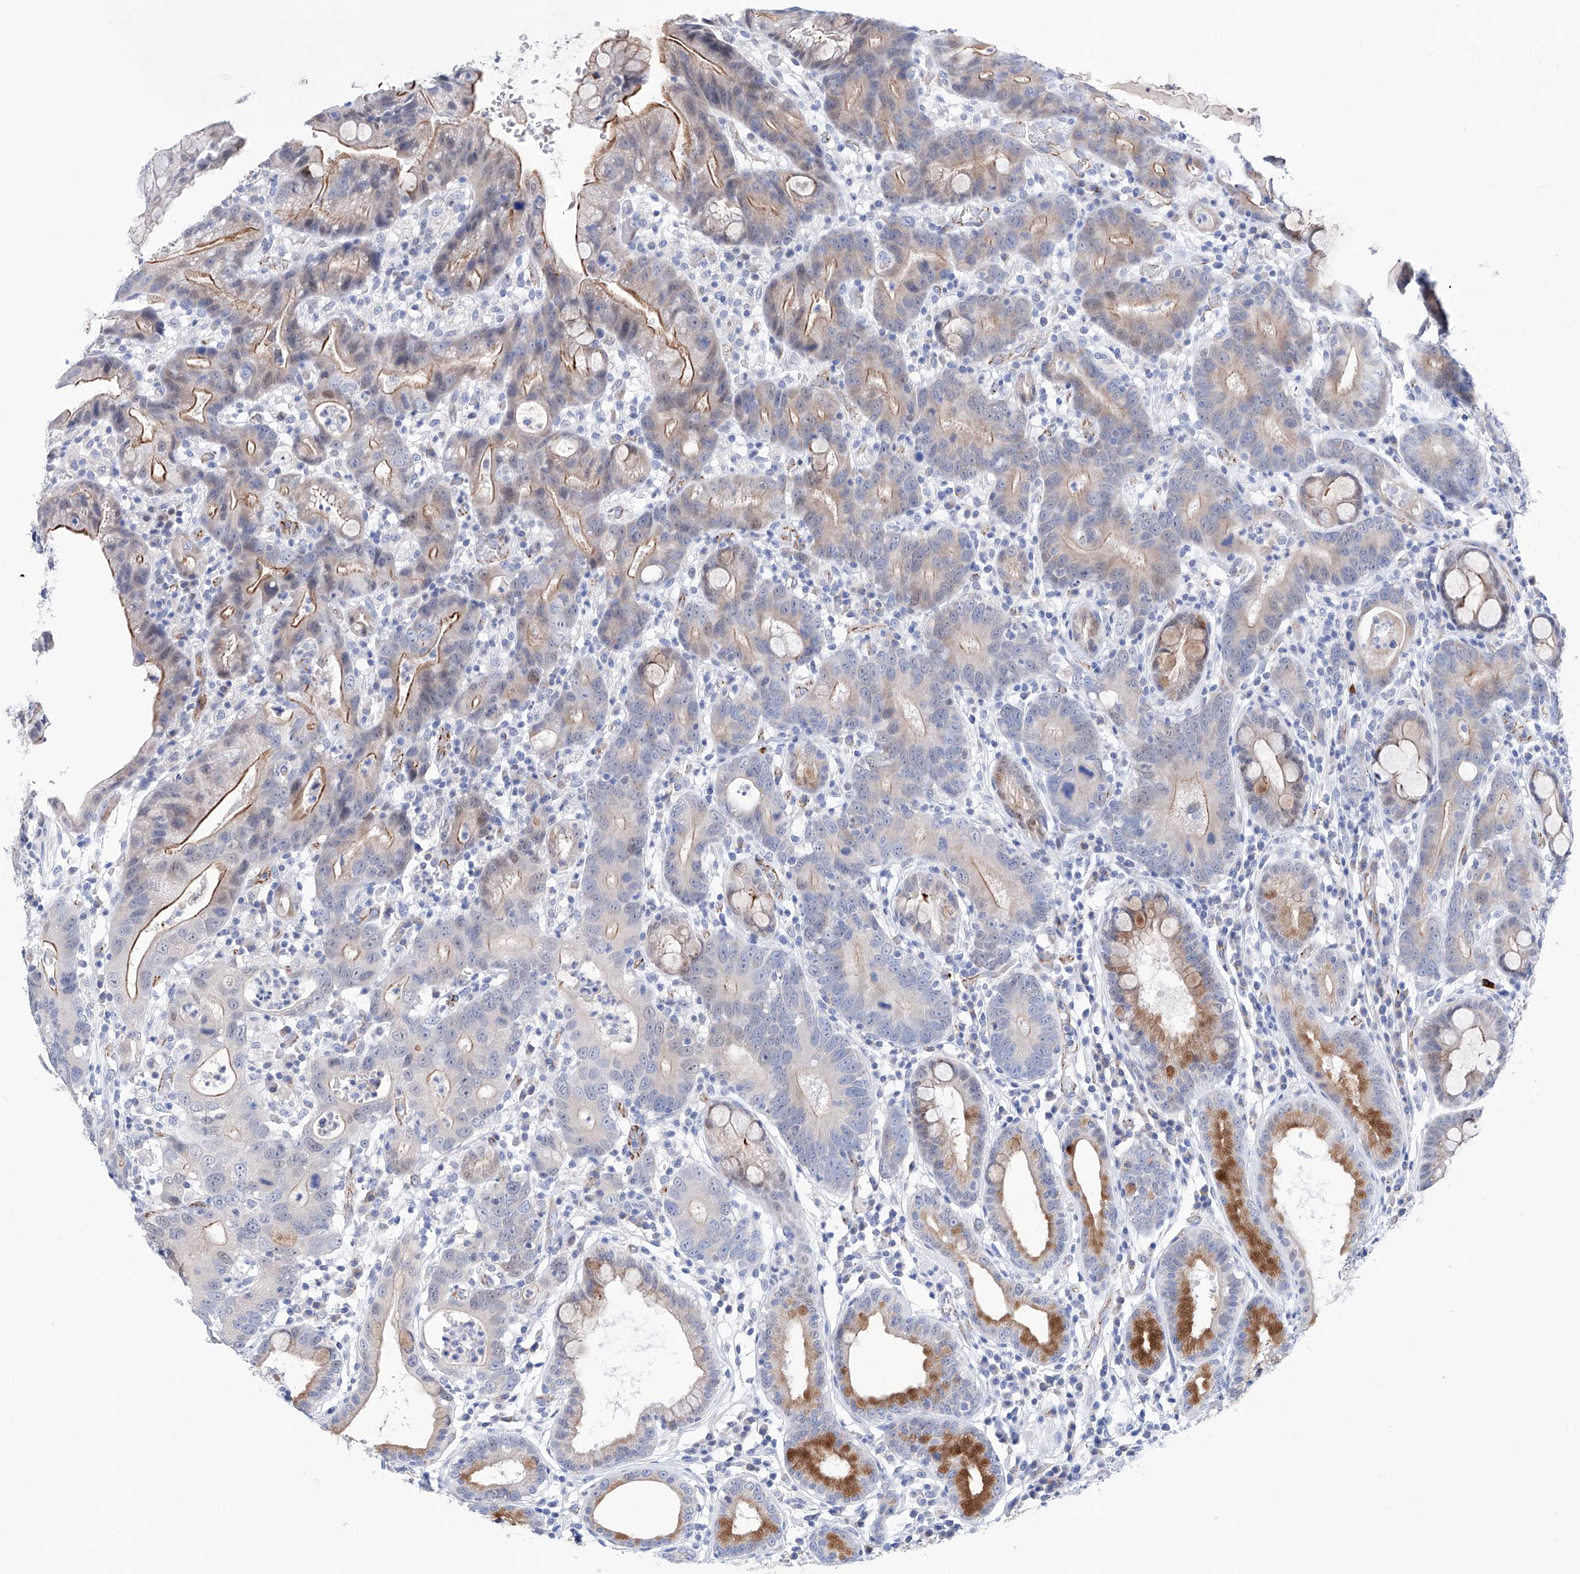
{"staining": {"intensity": "strong", "quantity": "<25%", "location": "cytoplasmic/membranous"}, "tissue": "stomach", "cell_type": "Glandular cells", "image_type": "normal", "snomed": [{"axis": "morphology", "description": "Normal tissue, NOS"}, {"axis": "topography", "description": "Stomach"}], "caption": "This histopathology image reveals unremarkable stomach stained with immunohistochemistry to label a protein in brown. The cytoplasmic/membranous of glandular cells show strong positivity for the protein. Nuclei are counter-stained blue.", "gene": "ETV7", "patient": {"sex": "male", "age": 57}}